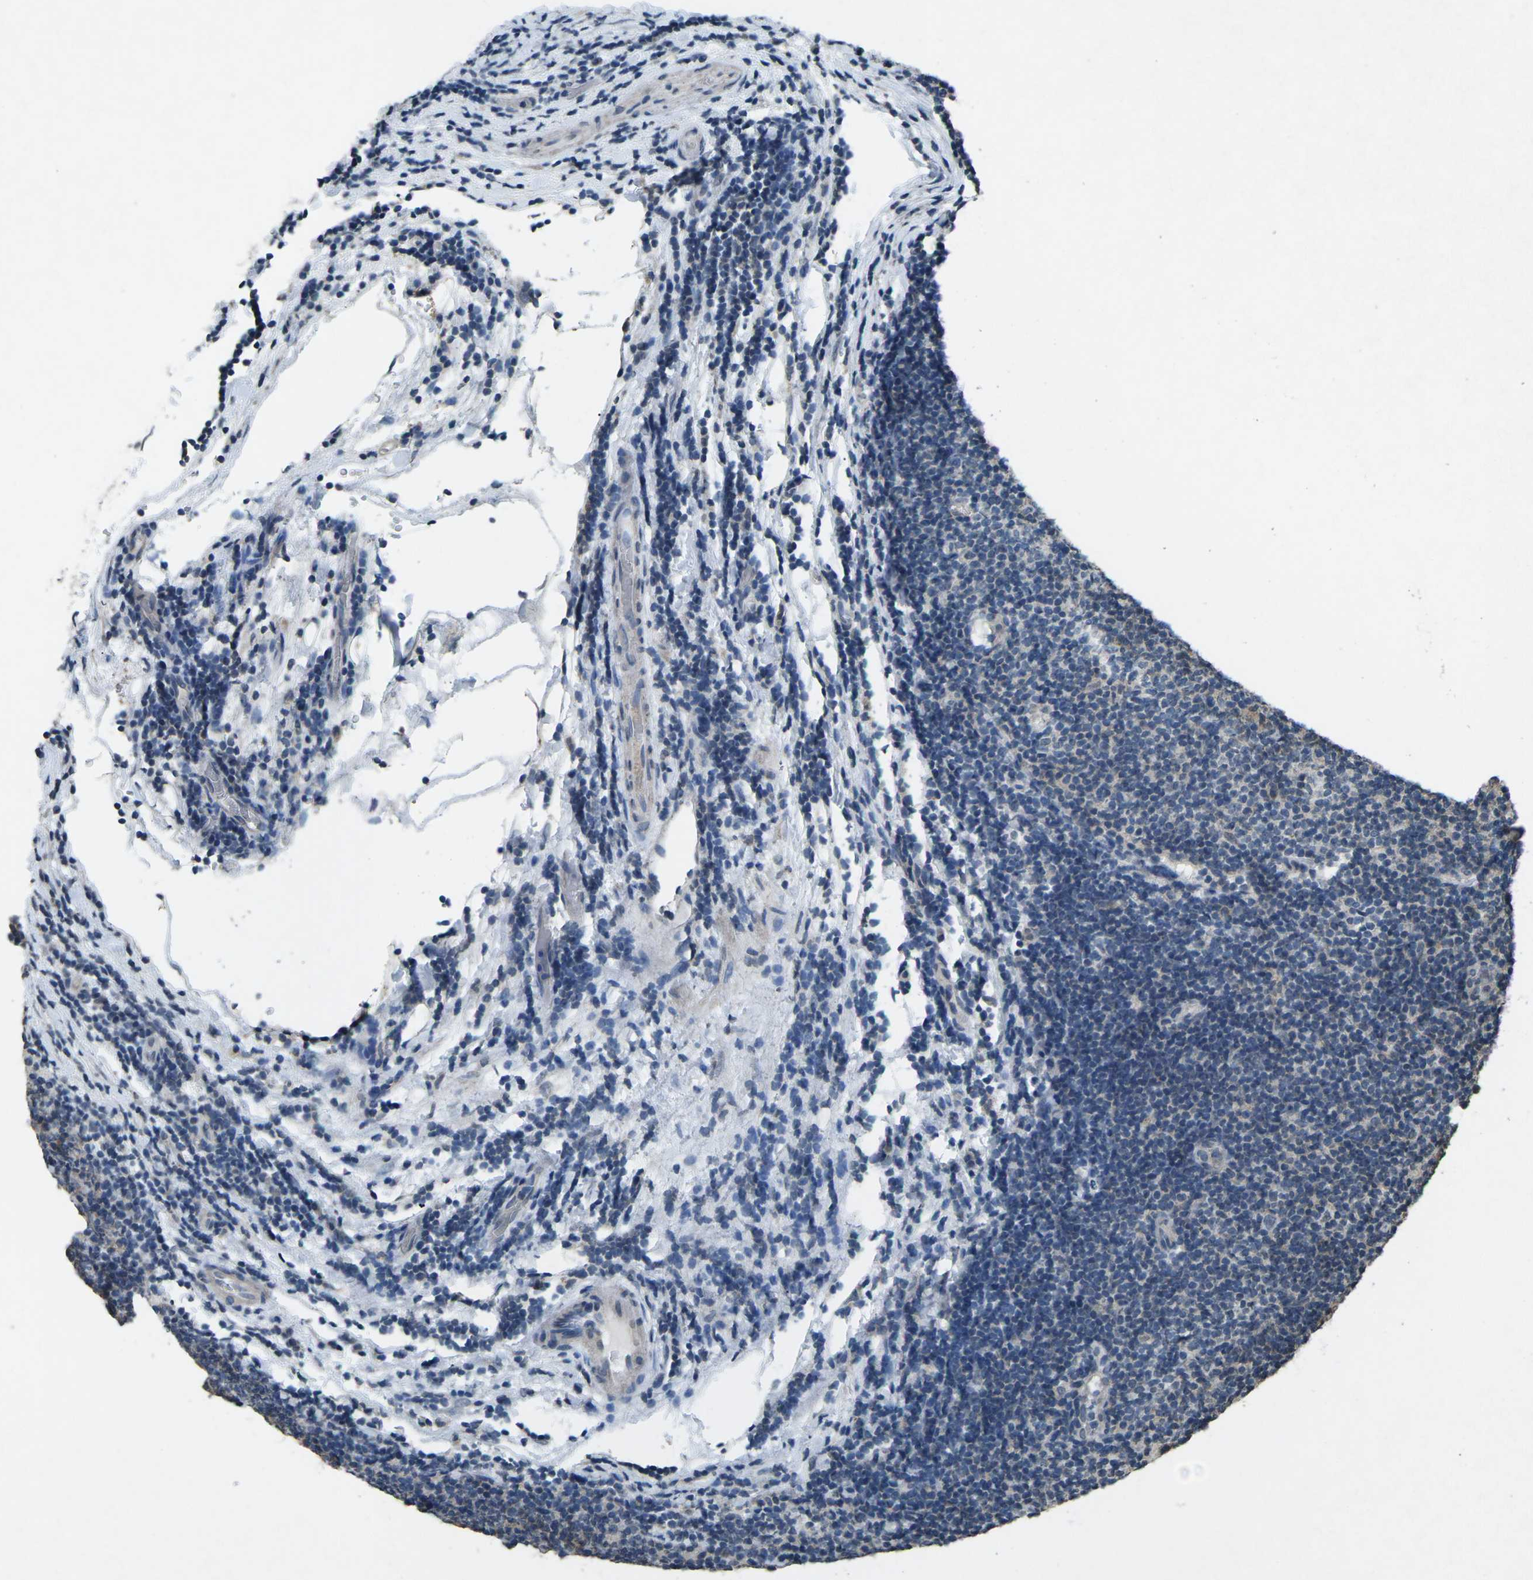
{"staining": {"intensity": "weak", "quantity": "<25%", "location": "cytoplasmic/membranous,nuclear"}, "tissue": "lymphoma", "cell_type": "Tumor cells", "image_type": "cancer", "snomed": [{"axis": "morphology", "description": "Malignant lymphoma, non-Hodgkin's type, Low grade"}, {"axis": "topography", "description": "Lymph node"}], "caption": "The immunohistochemistry image has no significant expression in tumor cells of low-grade malignant lymphoma, non-Hodgkin's type tissue.", "gene": "TFR2", "patient": {"sex": "male", "age": 83}}